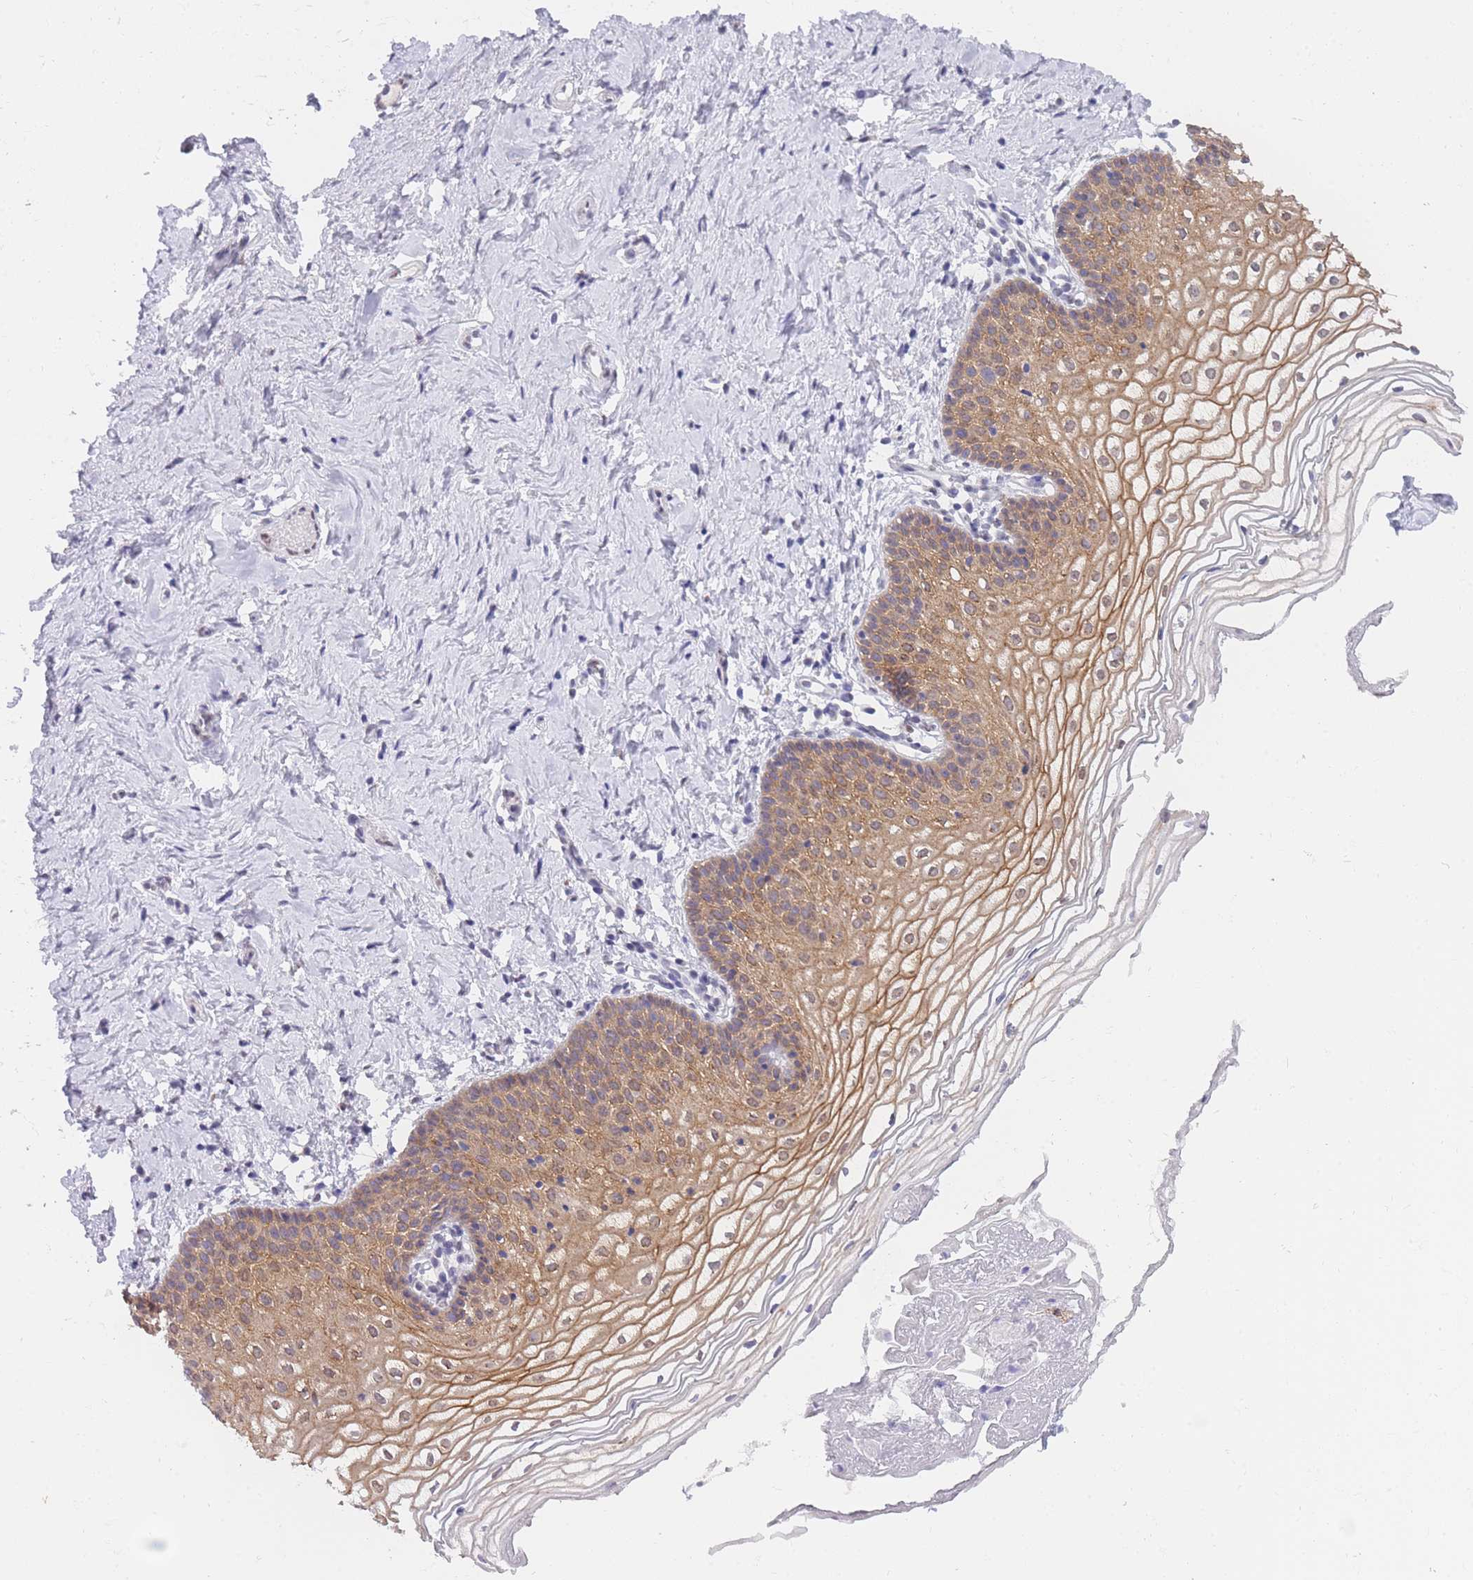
{"staining": {"intensity": "moderate", "quantity": ">75%", "location": "cytoplasmic/membranous"}, "tissue": "vagina", "cell_type": "Squamous epithelial cells", "image_type": "normal", "snomed": [{"axis": "morphology", "description": "Normal tissue, NOS"}, {"axis": "topography", "description": "Vagina"}], "caption": "Protein expression analysis of unremarkable human vagina reveals moderate cytoplasmic/membranous expression in about >75% of squamous epithelial cells. The staining was performed using DAB to visualize the protein expression in brown, while the nuclei were stained in blue with hematoxylin (Magnification: 20x).", "gene": "FRAT2", "patient": {"sex": "female", "age": 56}}